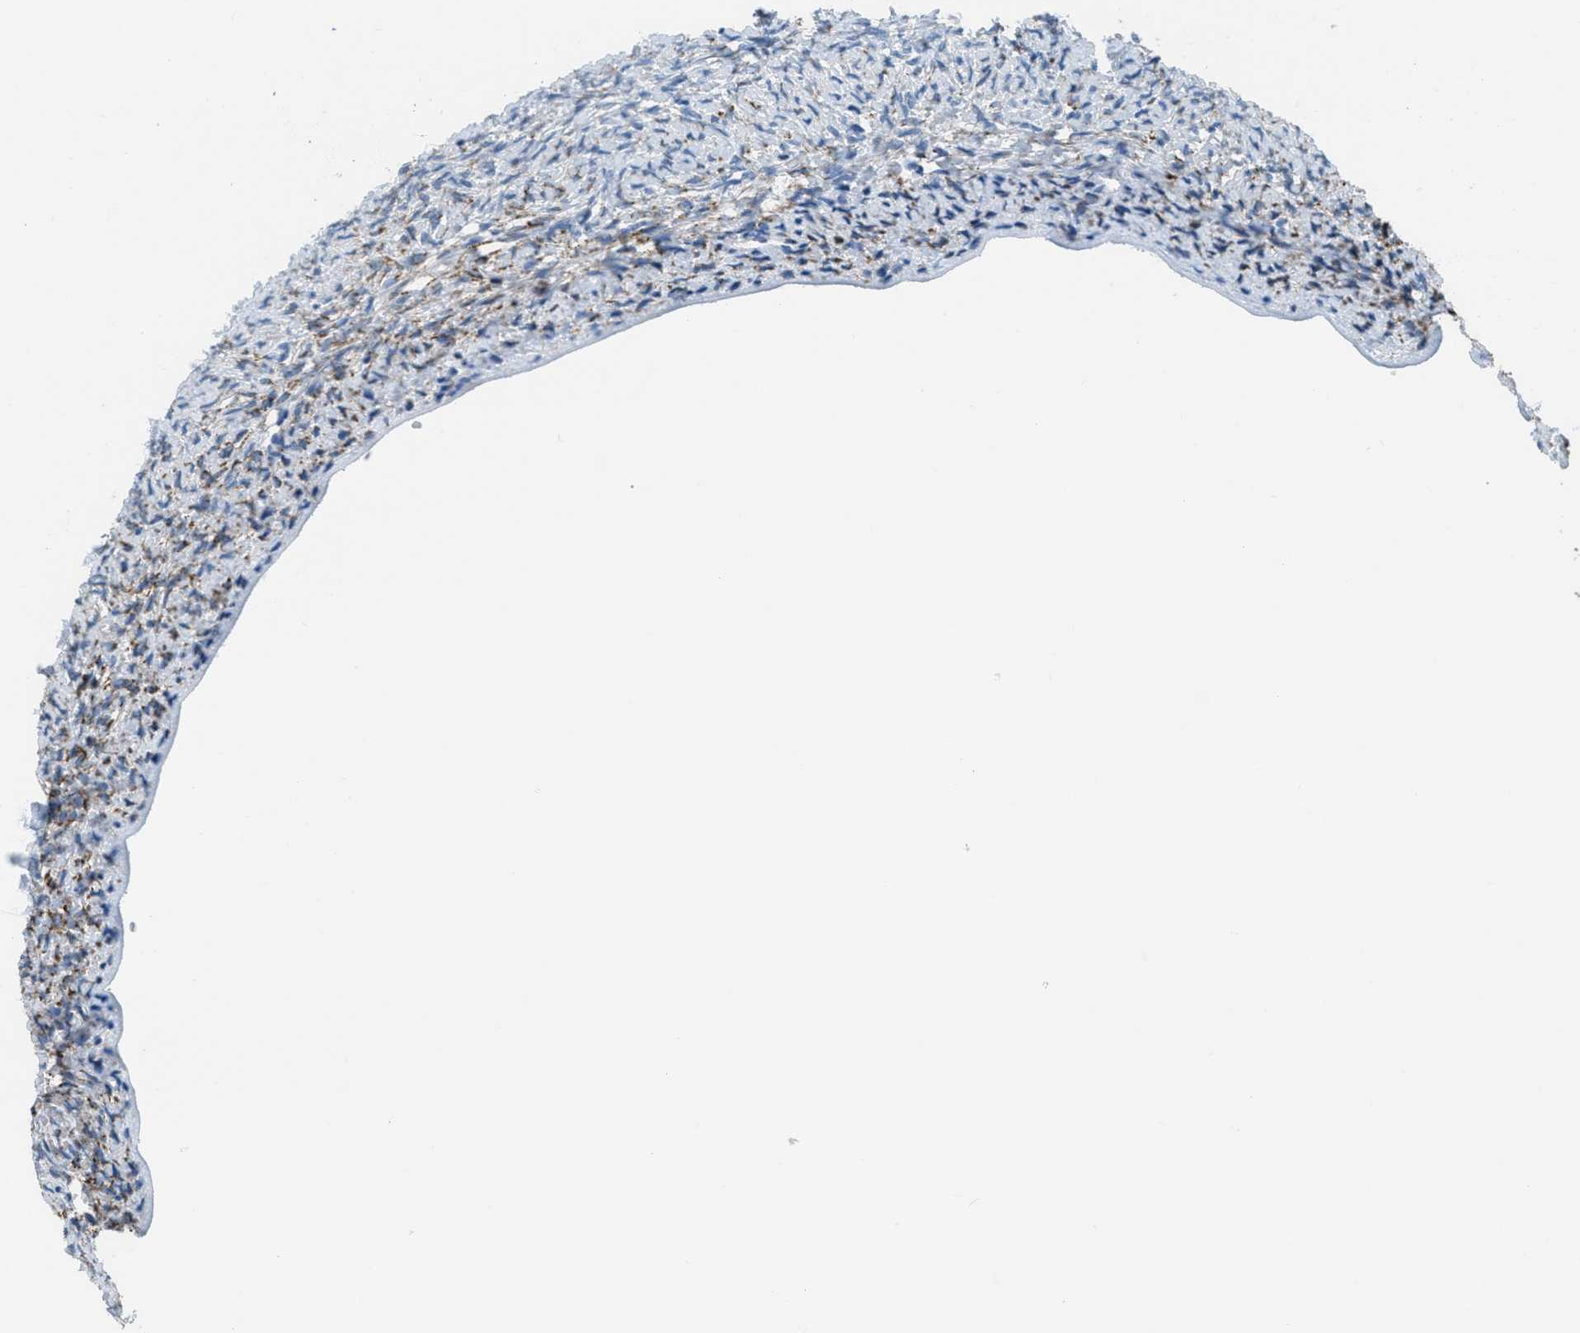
{"staining": {"intensity": "moderate", "quantity": "25%-75%", "location": "cytoplasmic/membranous"}, "tissue": "ovary", "cell_type": "Ovarian stroma cells", "image_type": "normal", "snomed": [{"axis": "morphology", "description": "Normal tissue, NOS"}, {"axis": "topography", "description": "Ovary"}], "caption": "Moderate cytoplasmic/membranous positivity is present in about 25%-75% of ovarian stroma cells in benign ovary.", "gene": "MGARP", "patient": {"sex": "female", "age": 27}}